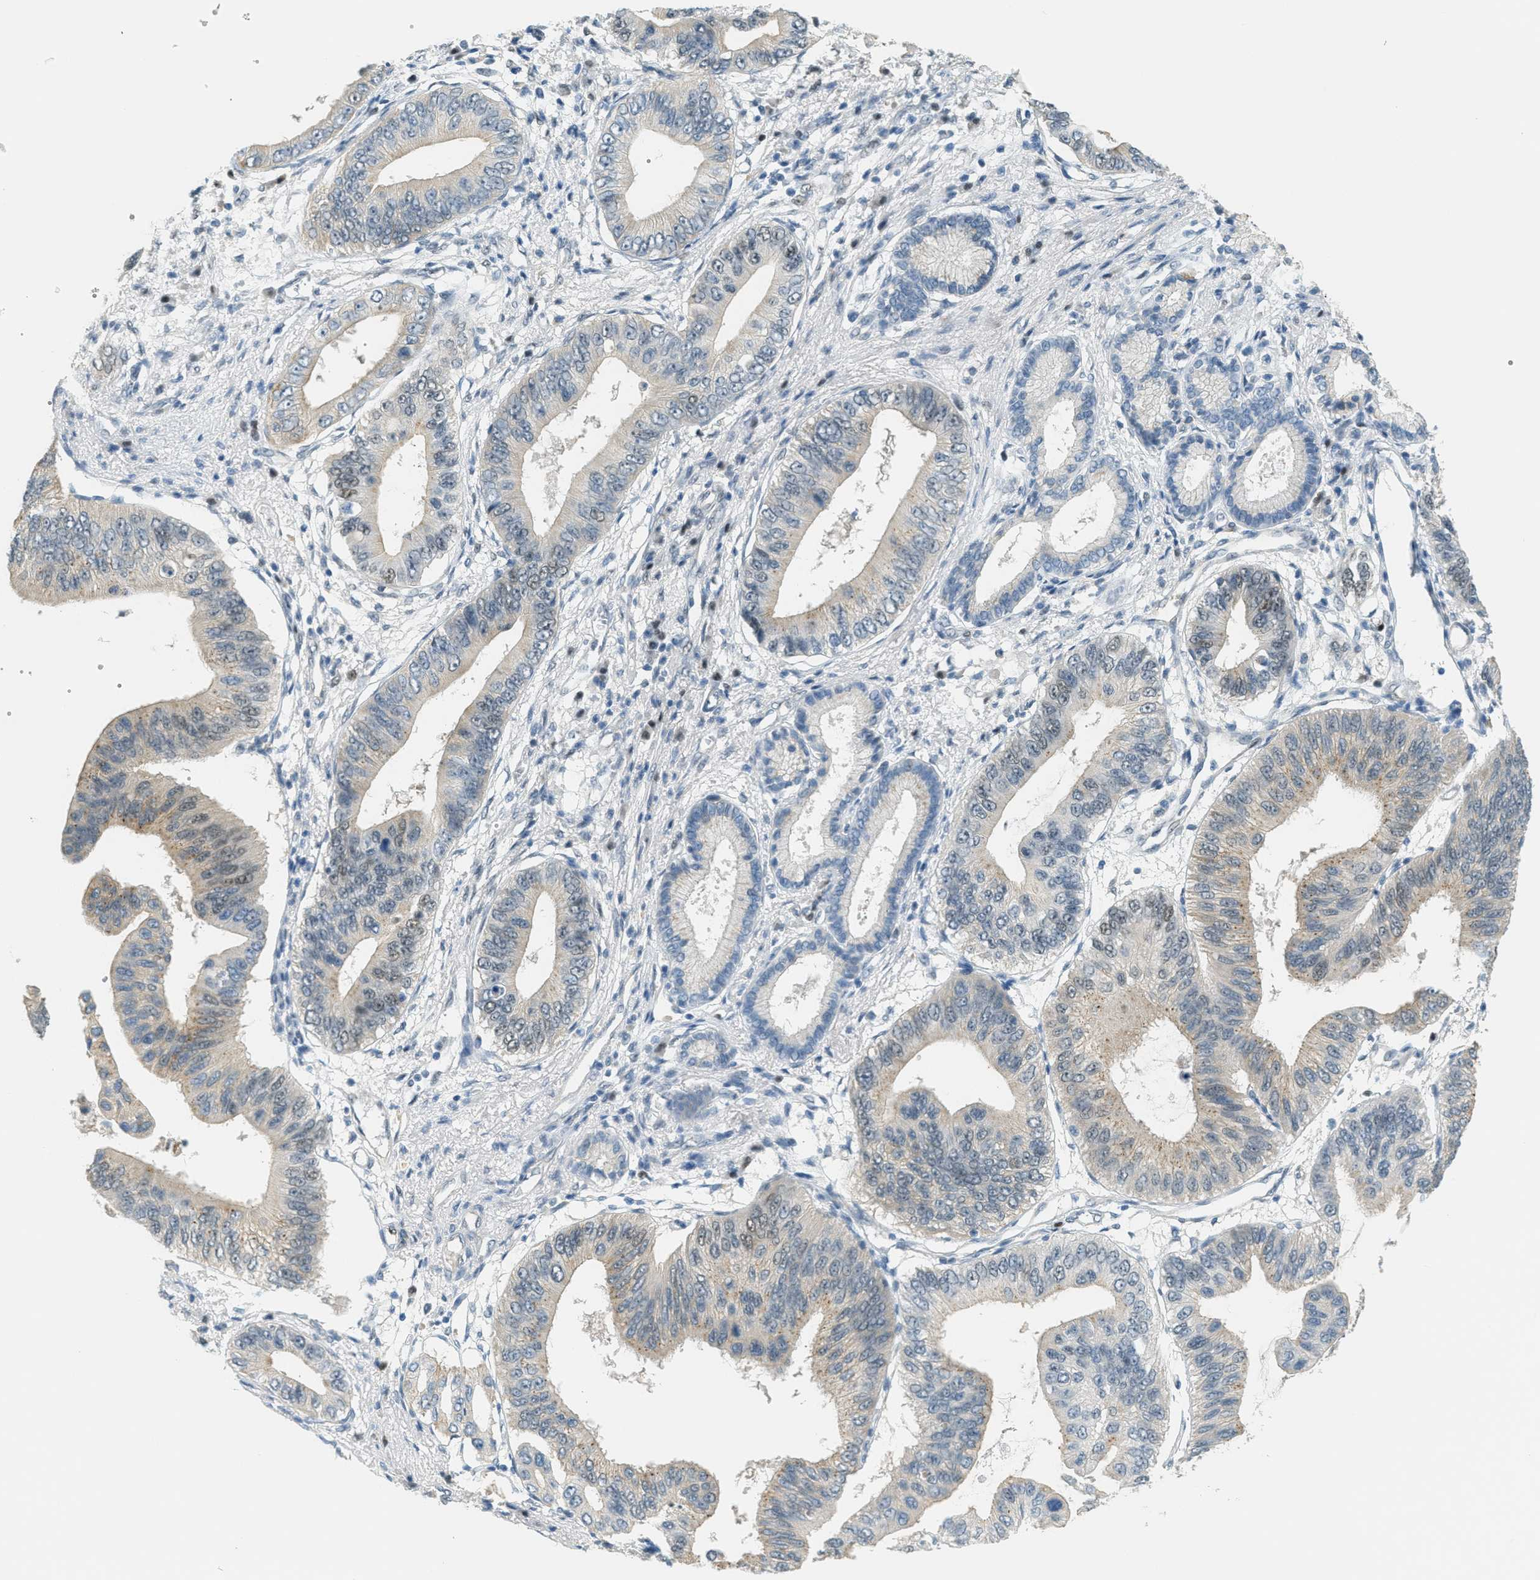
{"staining": {"intensity": "weak", "quantity": "25%-75%", "location": "cytoplasmic/membranous"}, "tissue": "pancreatic cancer", "cell_type": "Tumor cells", "image_type": "cancer", "snomed": [{"axis": "morphology", "description": "Adenocarcinoma, NOS"}, {"axis": "topography", "description": "Pancreas"}], "caption": "Immunohistochemical staining of adenocarcinoma (pancreatic) demonstrates weak cytoplasmic/membranous protein expression in about 25%-75% of tumor cells.", "gene": "TCF3", "patient": {"sex": "male", "age": 77}}